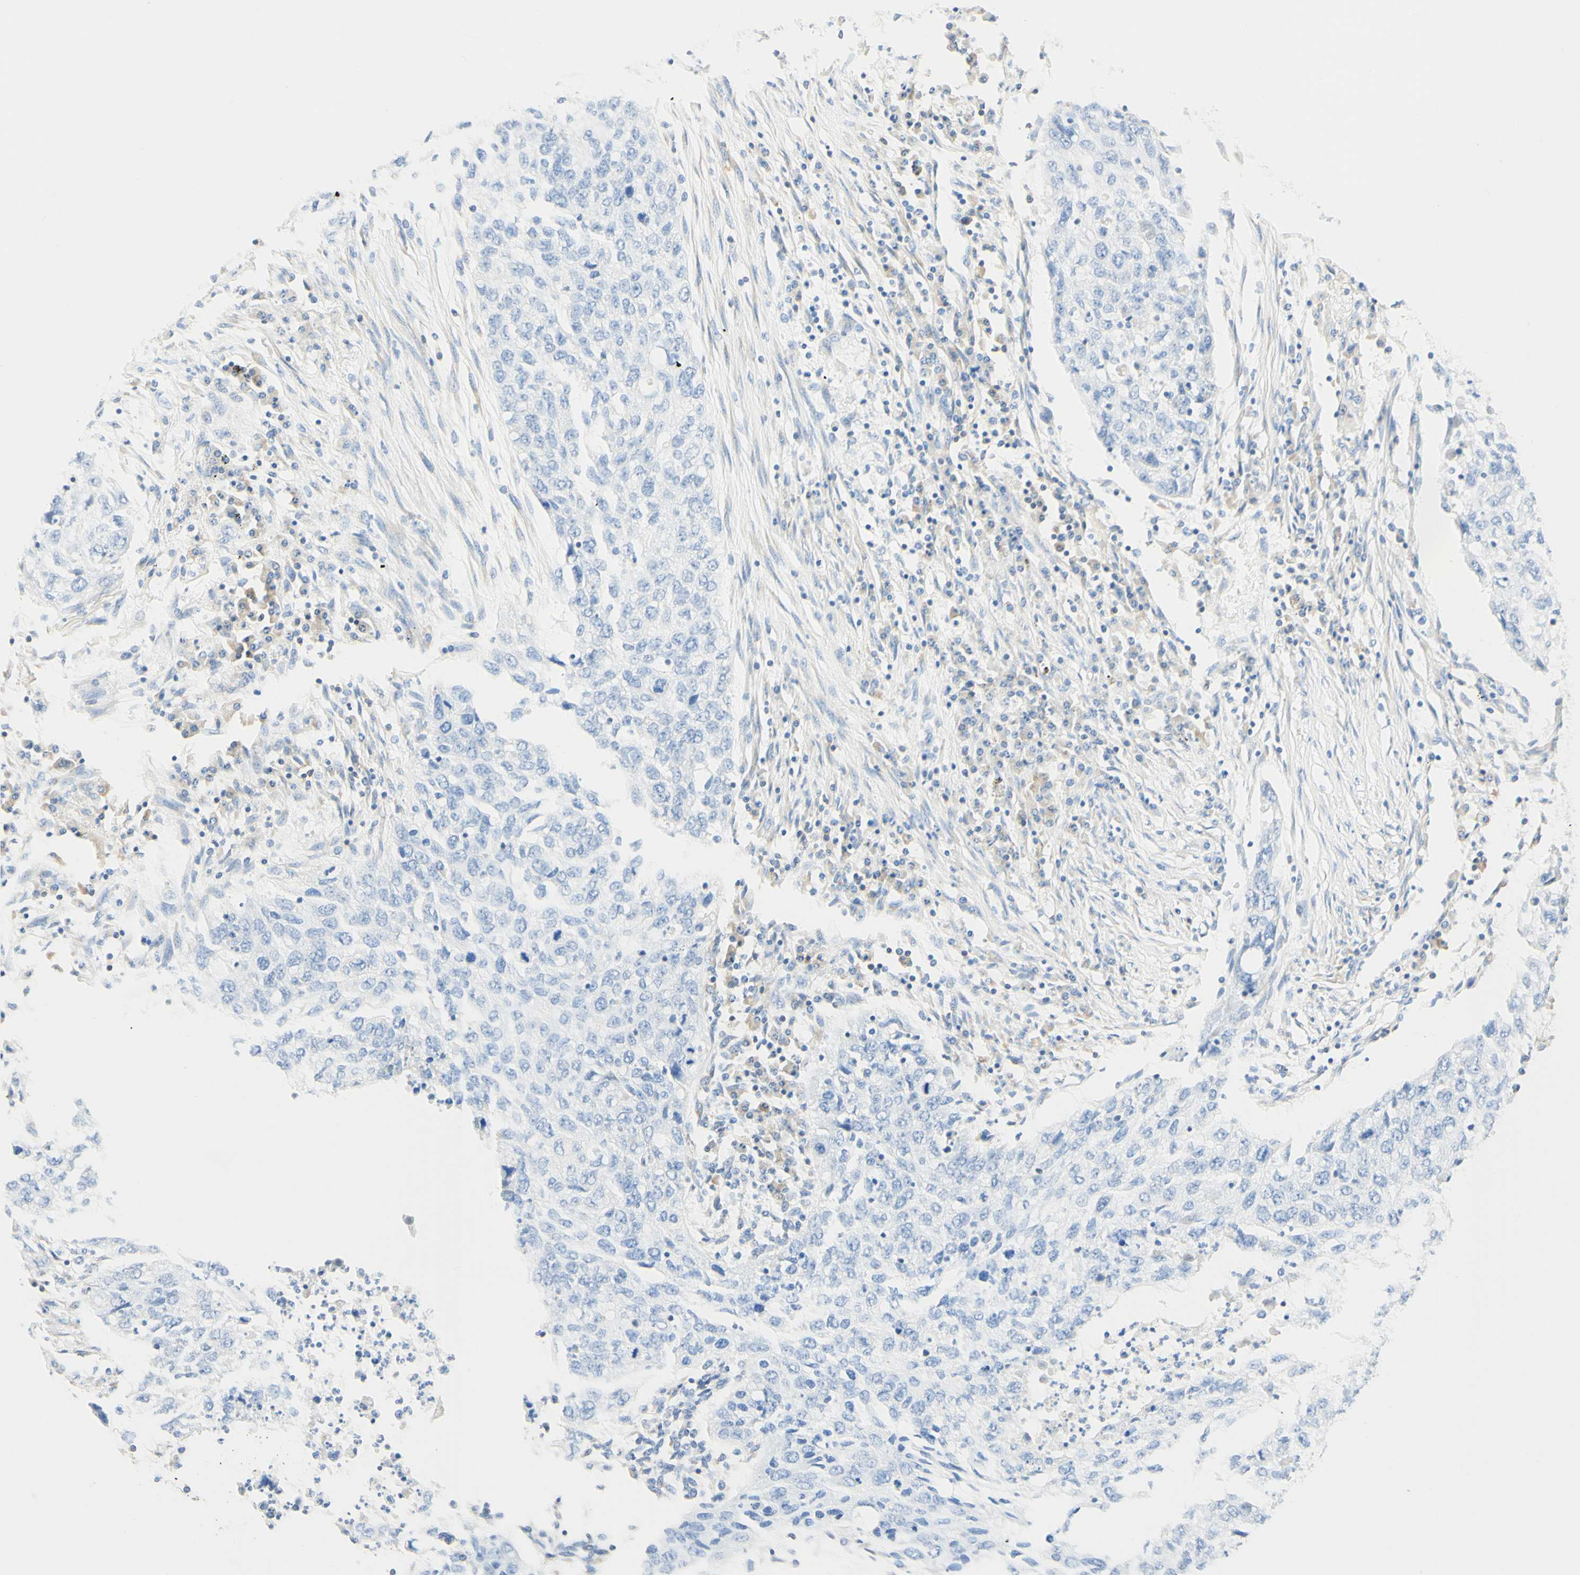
{"staining": {"intensity": "negative", "quantity": "none", "location": "none"}, "tissue": "lung cancer", "cell_type": "Tumor cells", "image_type": "cancer", "snomed": [{"axis": "morphology", "description": "Squamous cell carcinoma, NOS"}, {"axis": "topography", "description": "Lung"}], "caption": "Lung cancer was stained to show a protein in brown. There is no significant staining in tumor cells.", "gene": "LAT", "patient": {"sex": "female", "age": 63}}